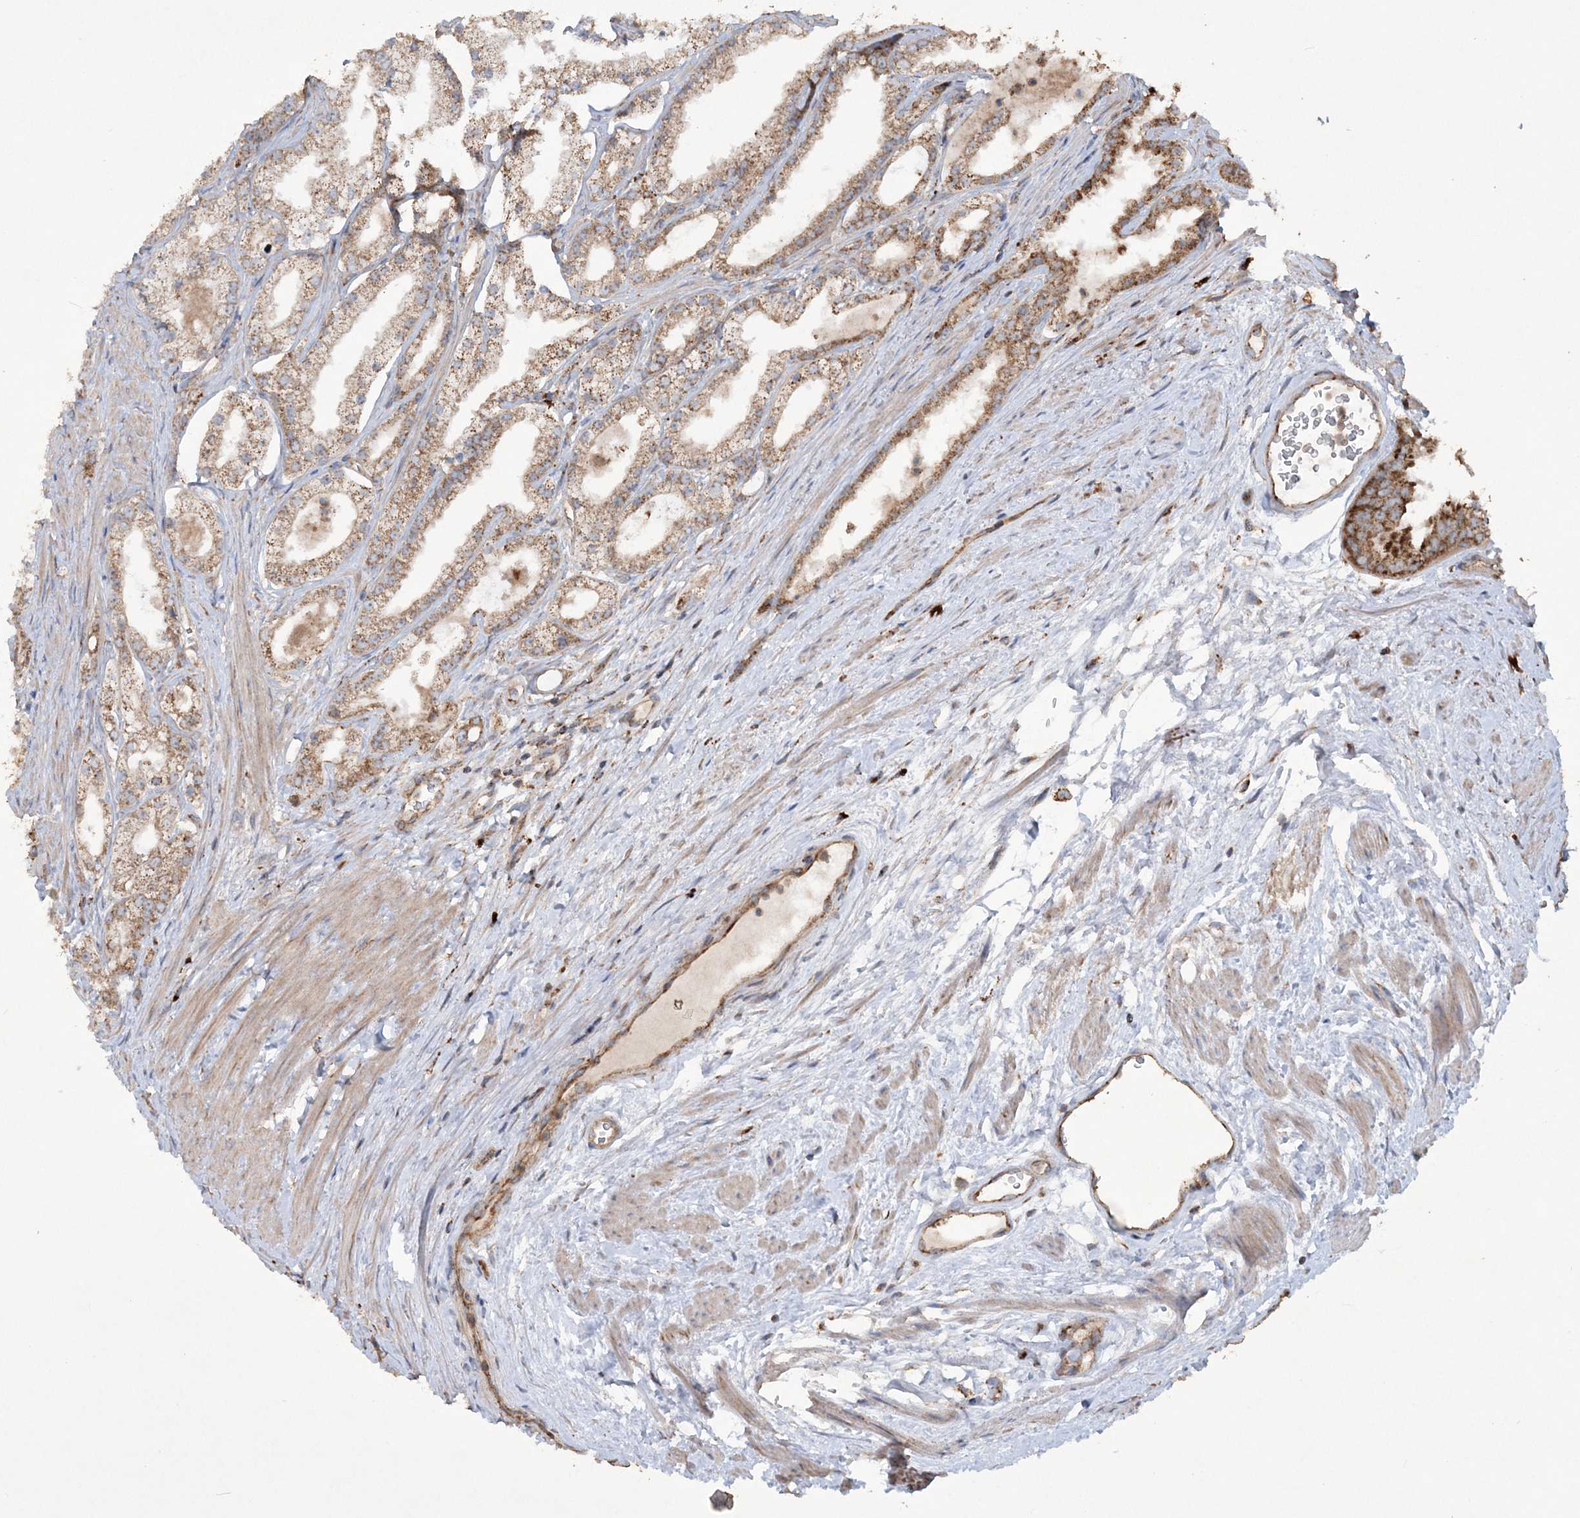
{"staining": {"intensity": "moderate", "quantity": ">75%", "location": "cytoplasmic/membranous"}, "tissue": "prostate cancer", "cell_type": "Tumor cells", "image_type": "cancer", "snomed": [{"axis": "morphology", "description": "Adenocarcinoma, High grade"}, {"axis": "topography", "description": "Prostate"}], "caption": "An immunohistochemistry photomicrograph of tumor tissue is shown. Protein staining in brown labels moderate cytoplasmic/membranous positivity in prostate cancer (high-grade adenocarcinoma) within tumor cells. (DAB IHC with brightfield microscopy, high magnification).", "gene": "TTC7A", "patient": {"sex": "male", "age": 68}}